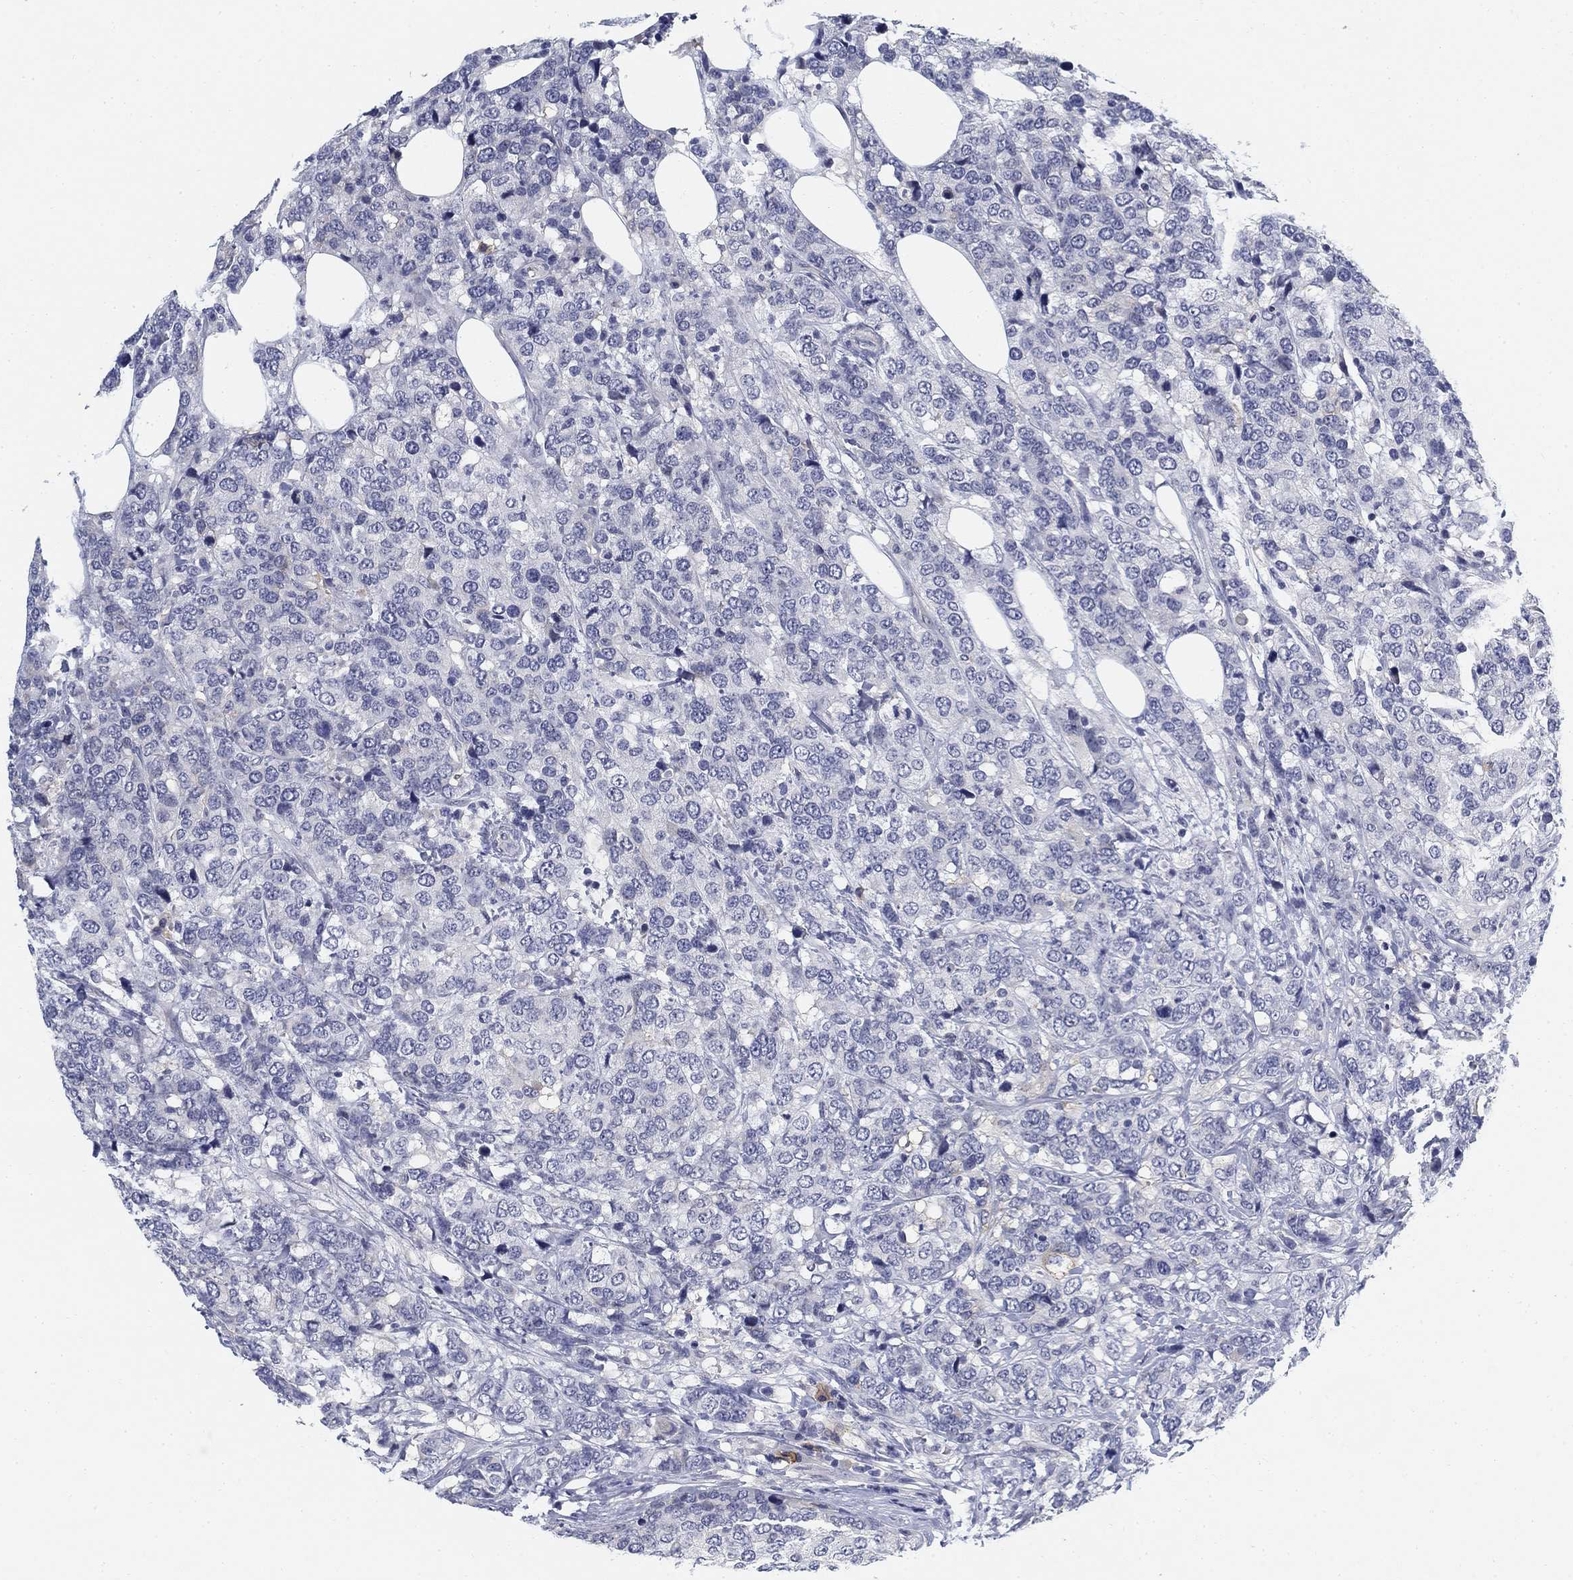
{"staining": {"intensity": "negative", "quantity": "none", "location": "none"}, "tissue": "breast cancer", "cell_type": "Tumor cells", "image_type": "cancer", "snomed": [{"axis": "morphology", "description": "Lobular carcinoma"}, {"axis": "topography", "description": "Breast"}], "caption": "High power microscopy micrograph of an immunohistochemistry photomicrograph of breast cancer, revealing no significant positivity in tumor cells.", "gene": "SLC2A5", "patient": {"sex": "female", "age": 59}}